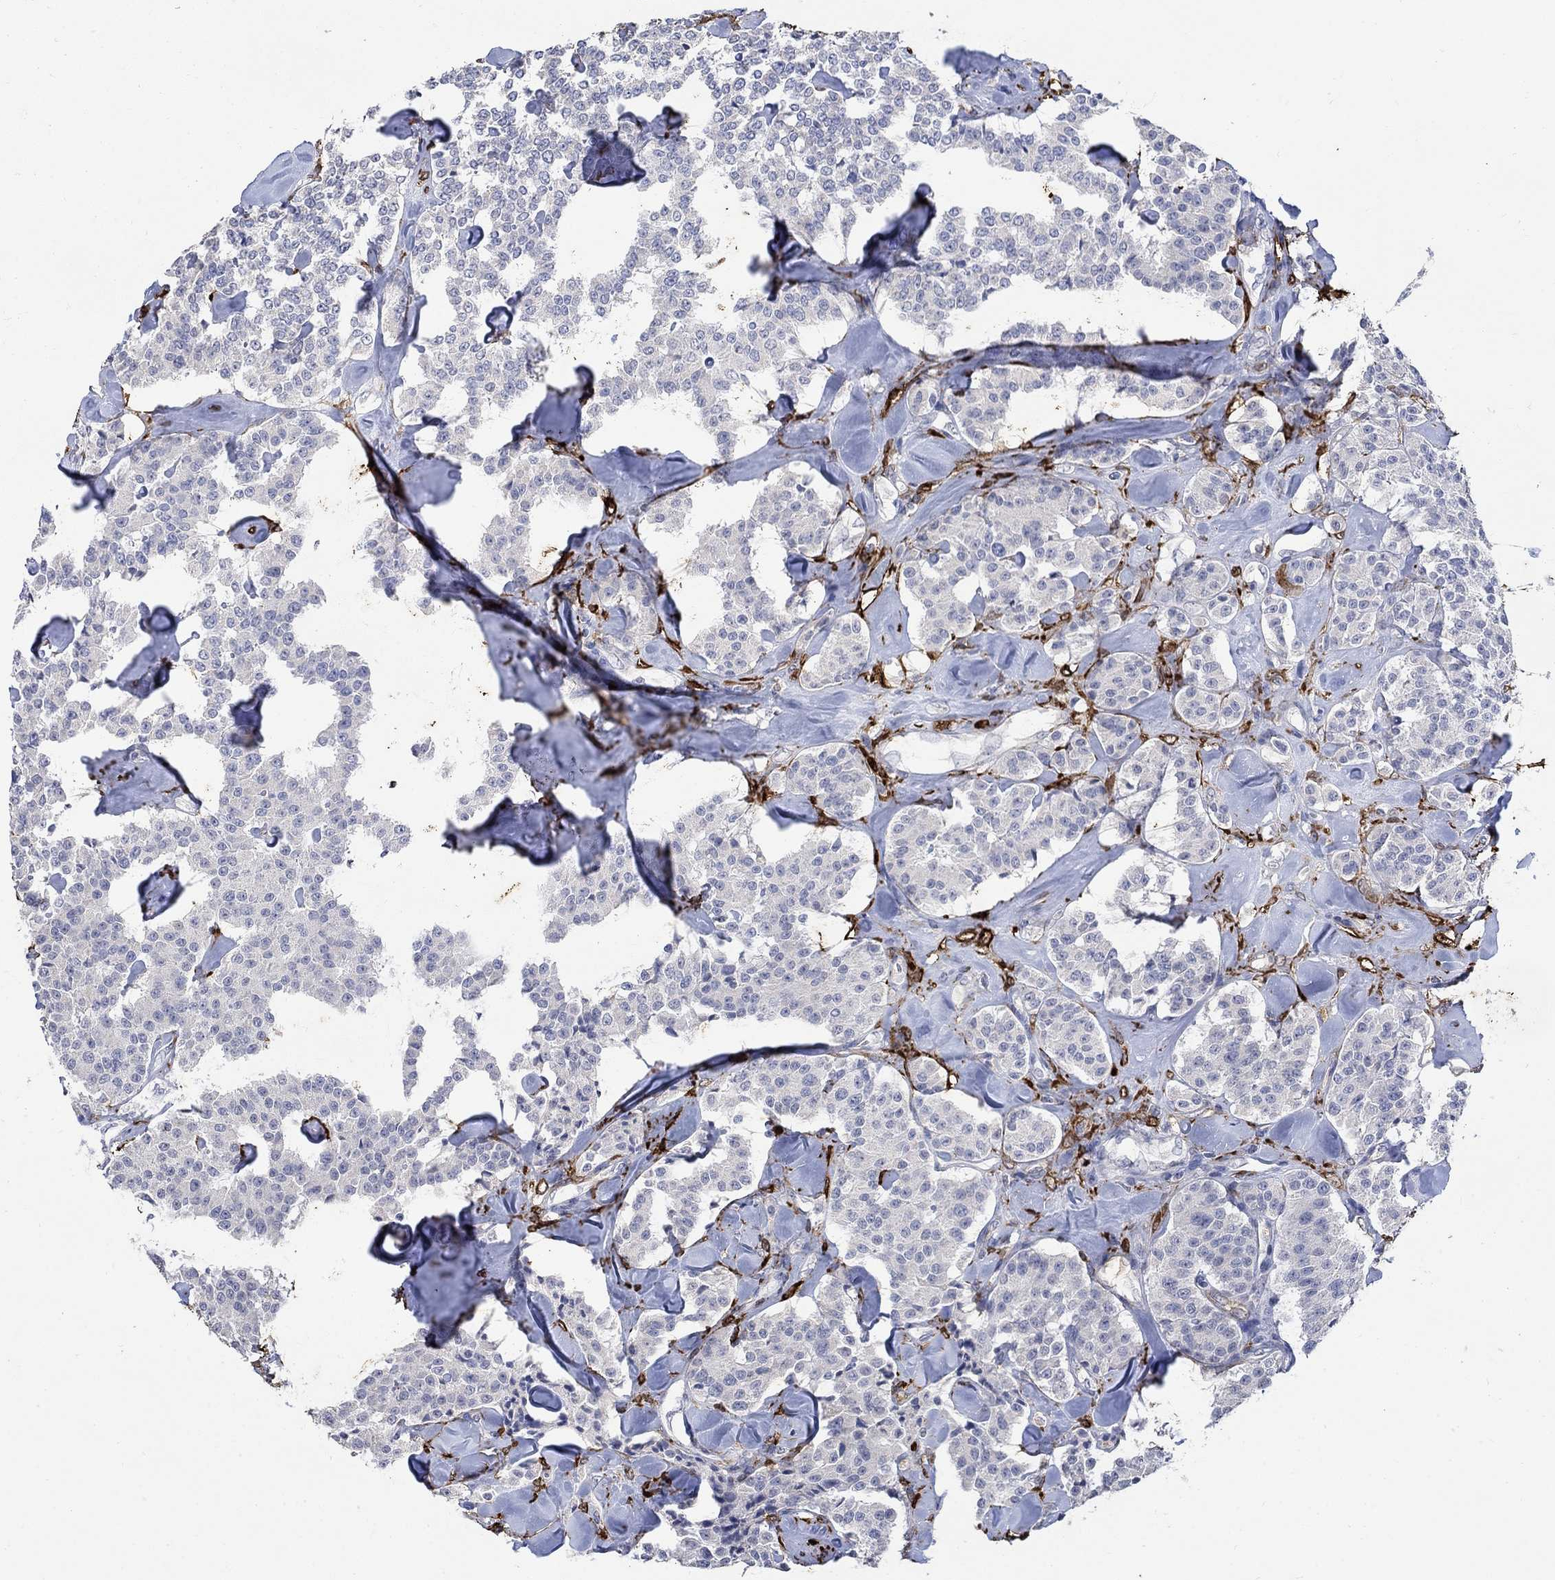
{"staining": {"intensity": "negative", "quantity": "none", "location": "none"}, "tissue": "carcinoid", "cell_type": "Tumor cells", "image_type": "cancer", "snomed": [{"axis": "morphology", "description": "Carcinoid, malignant, NOS"}, {"axis": "topography", "description": "Pancreas"}], "caption": "Immunohistochemistry histopathology image of human carcinoid stained for a protein (brown), which shows no positivity in tumor cells. (Stains: DAB (3,3'-diaminobenzidine) IHC with hematoxylin counter stain, Microscopy: brightfield microscopy at high magnification).", "gene": "TGM2", "patient": {"sex": "male", "age": 41}}